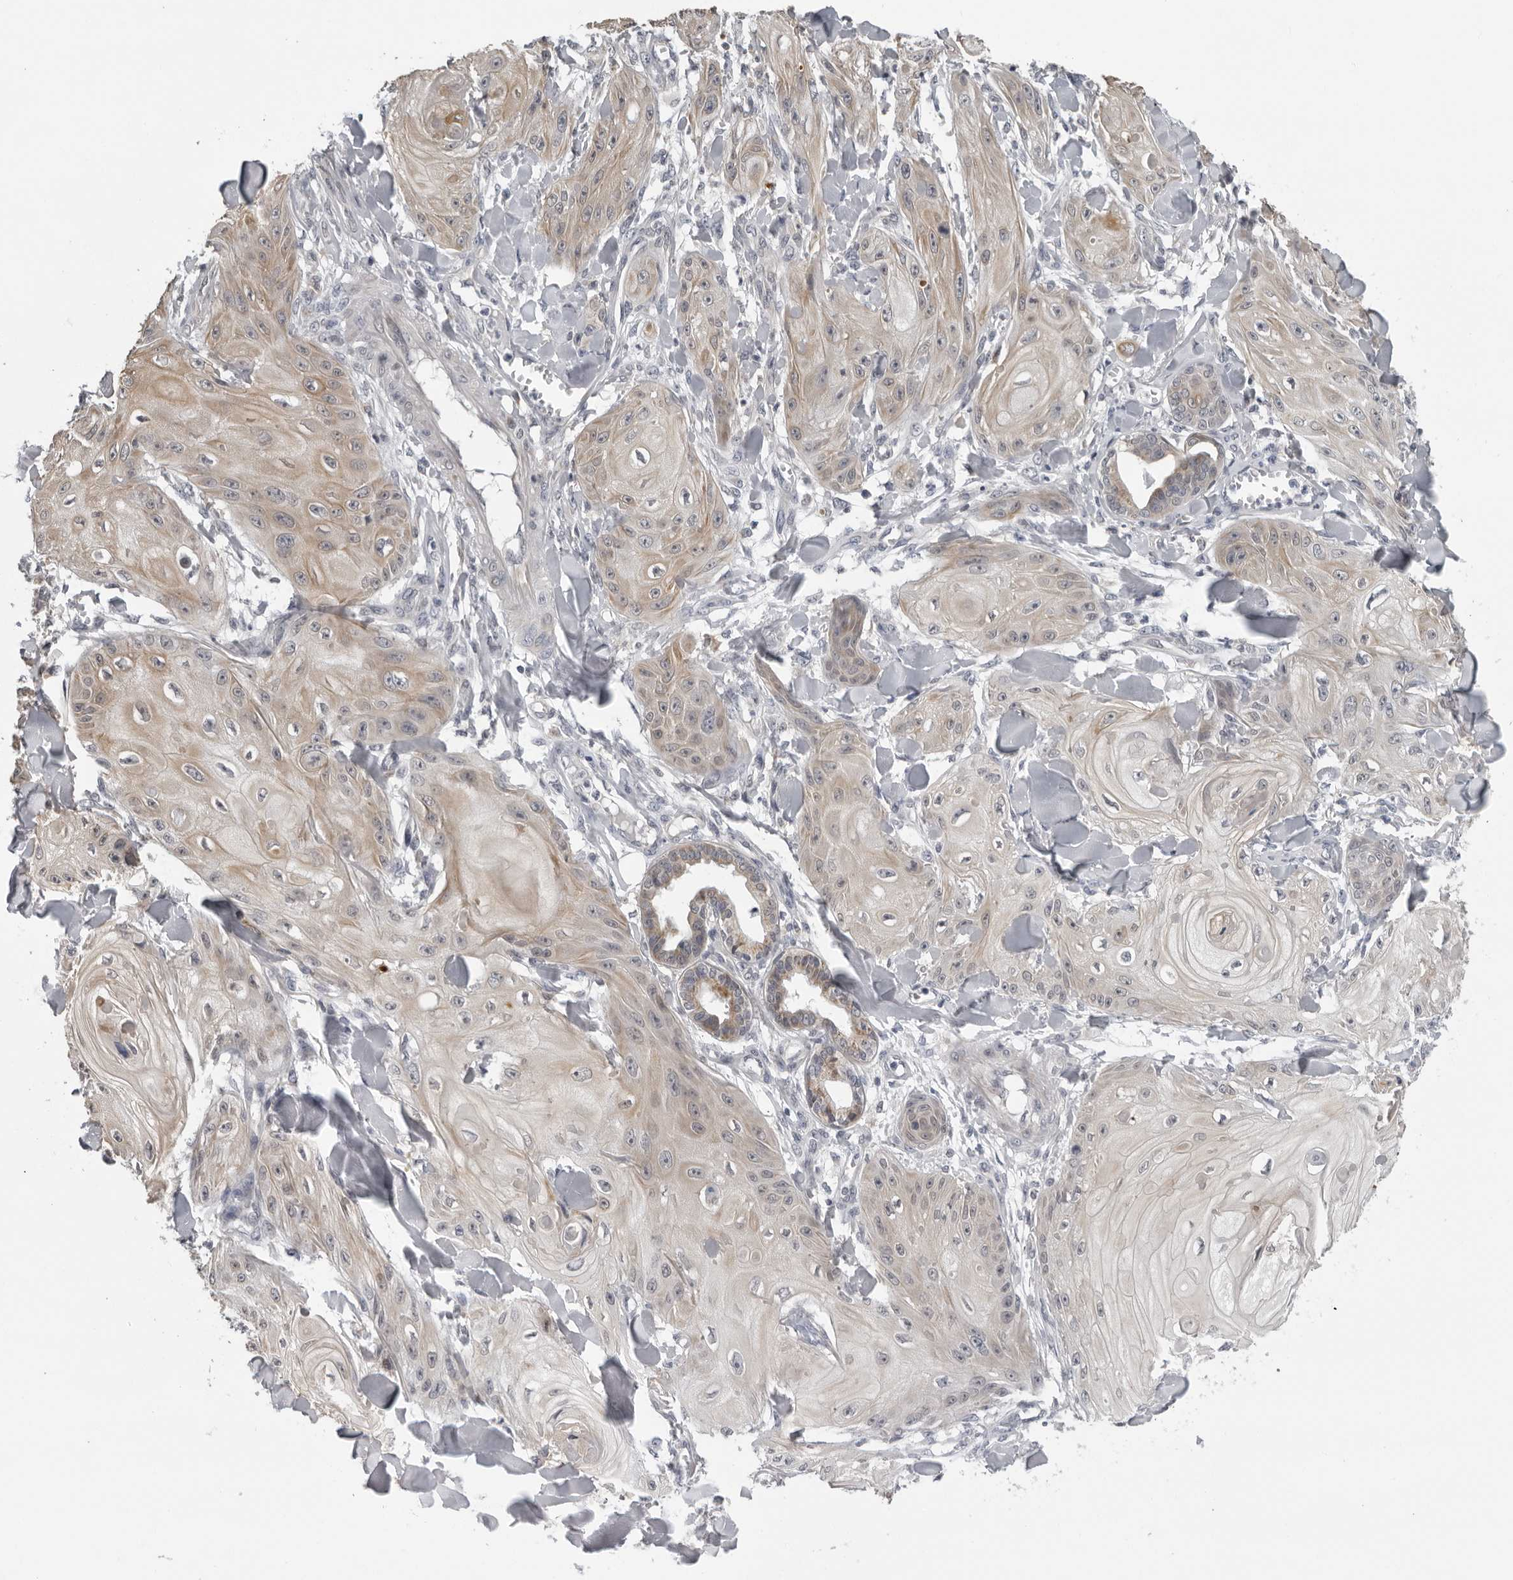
{"staining": {"intensity": "weak", "quantity": "25%-75%", "location": "cytoplasmic/membranous"}, "tissue": "skin cancer", "cell_type": "Tumor cells", "image_type": "cancer", "snomed": [{"axis": "morphology", "description": "Squamous cell carcinoma, NOS"}, {"axis": "topography", "description": "Skin"}], "caption": "Tumor cells display low levels of weak cytoplasmic/membranous expression in about 25%-75% of cells in squamous cell carcinoma (skin).", "gene": "CPT2", "patient": {"sex": "male", "age": 74}}